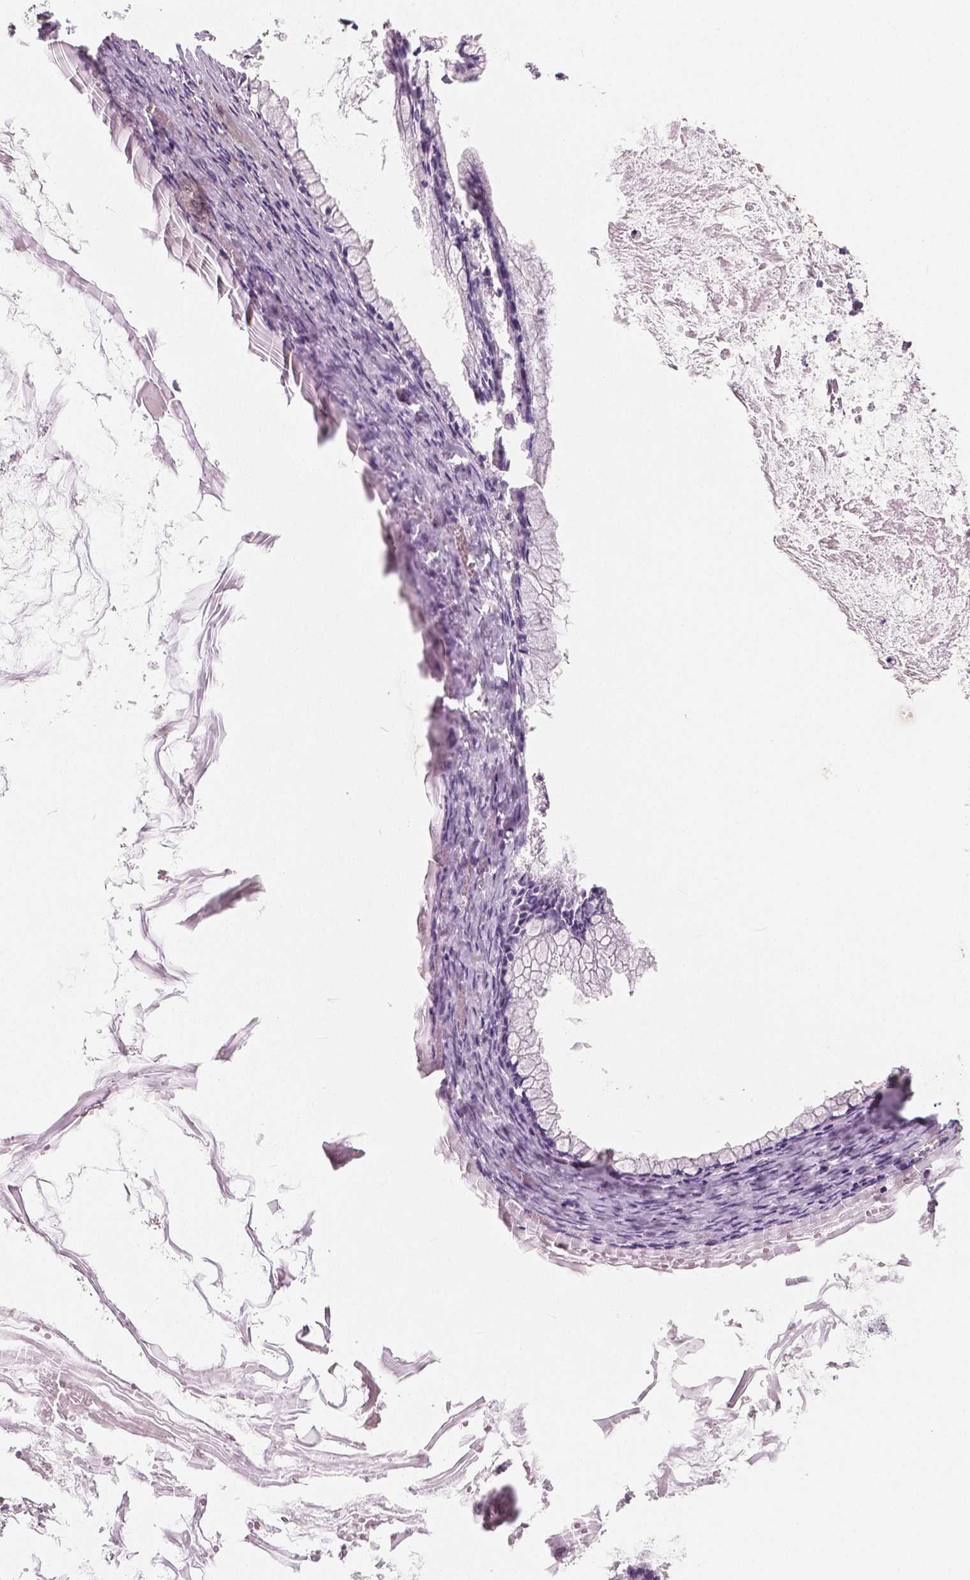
{"staining": {"intensity": "negative", "quantity": "none", "location": "none"}, "tissue": "ovarian cancer", "cell_type": "Tumor cells", "image_type": "cancer", "snomed": [{"axis": "morphology", "description": "Cystadenocarcinoma, mucinous, NOS"}, {"axis": "topography", "description": "Ovary"}], "caption": "Ovarian cancer (mucinous cystadenocarcinoma) was stained to show a protein in brown. There is no significant positivity in tumor cells.", "gene": "RNASE7", "patient": {"sex": "female", "age": 67}}